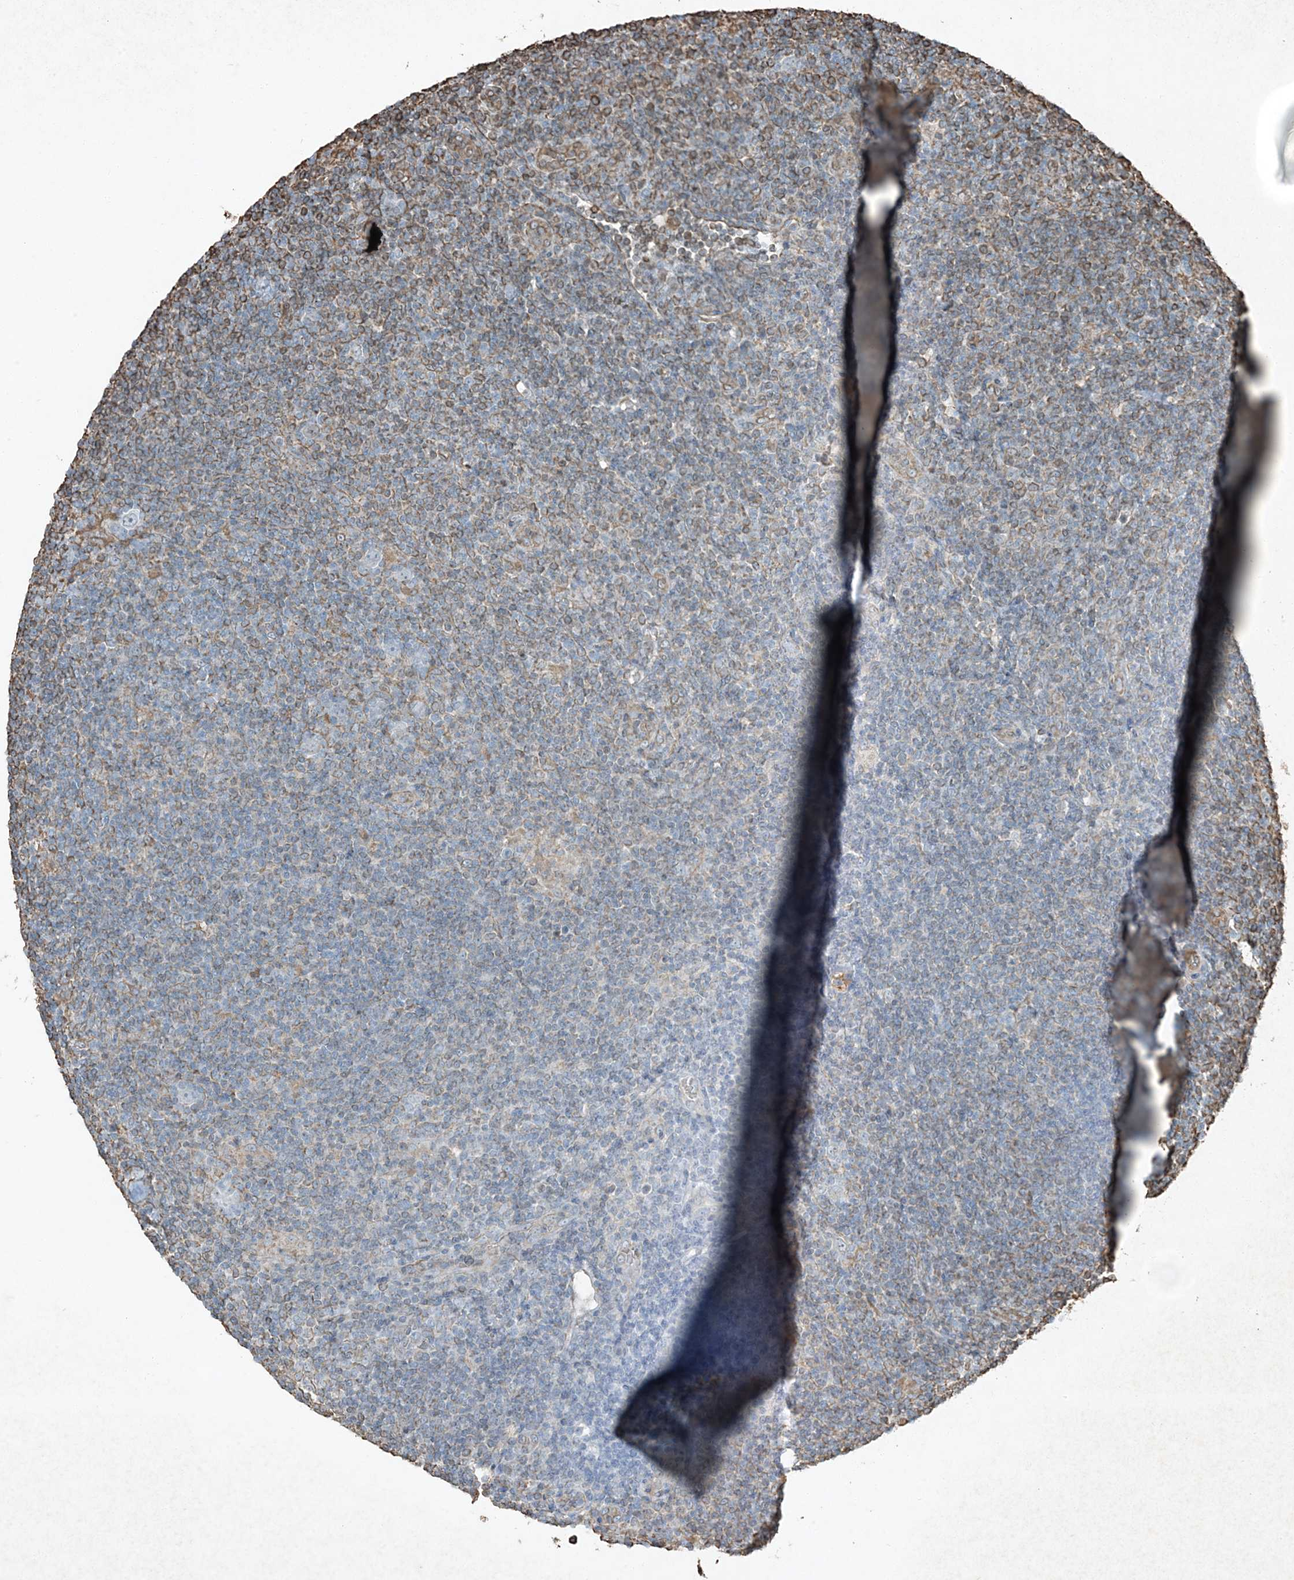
{"staining": {"intensity": "negative", "quantity": "none", "location": "none"}, "tissue": "lymphoma", "cell_type": "Tumor cells", "image_type": "cancer", "snomed": [{"axis": "morphology", "description": "Hodgkin's disease, NOS"}, {"axis": "topography", "description": "Lymph node"}], "caption": "Tumor cells show no significant protein positivity in Hodgkin's disease.", "gene": "RYK", "patient": {"sex": "female", "age": 57}}